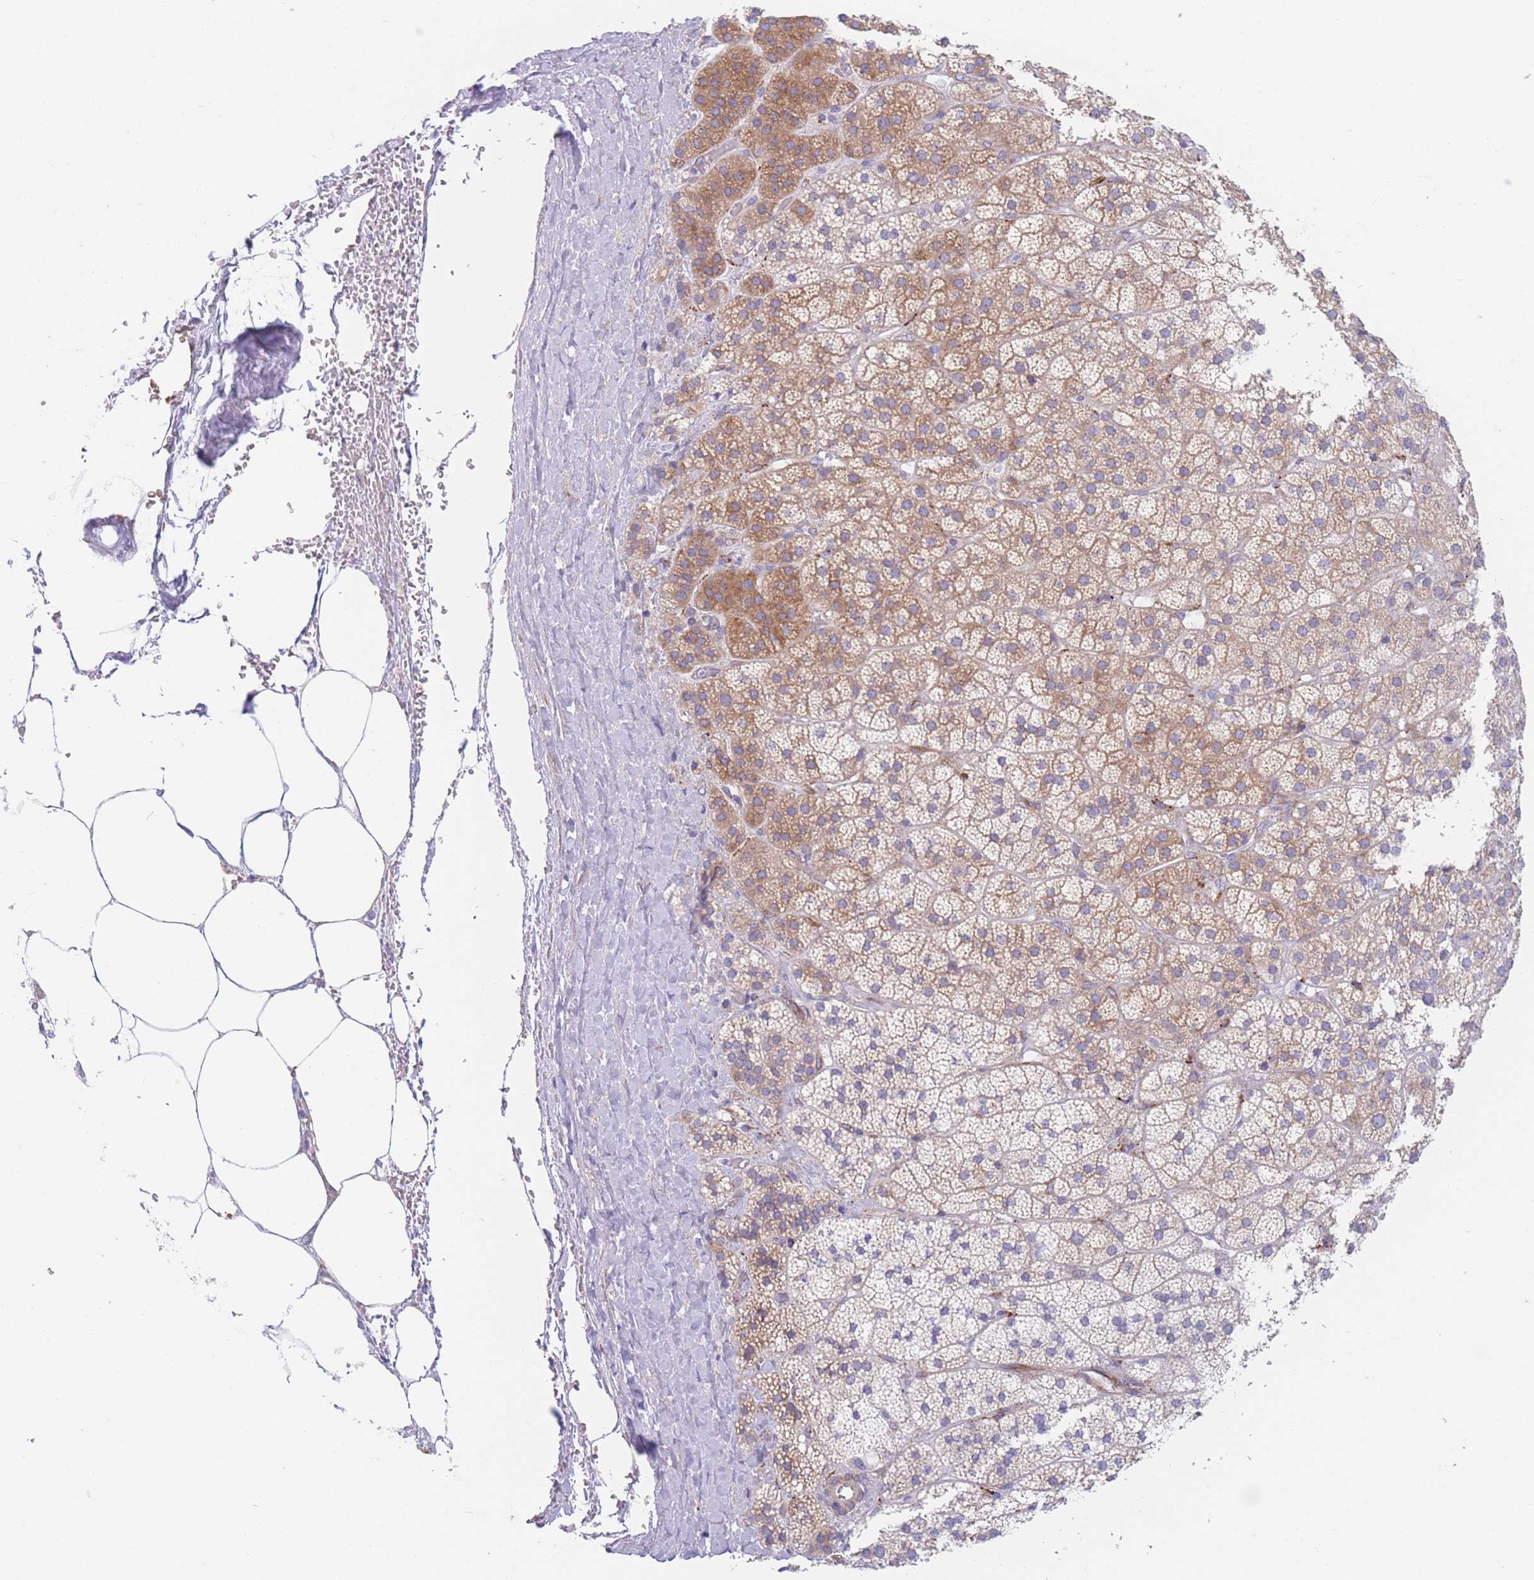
{"staining": {"intensity": "moderate", "quantity": "25%-75%", "location": "cytoplasmic/membranous"}, "tissue": "adrenal gland", "cell_type": "Glandular cells", "image_type": "normal", "snomed": [{"axis": "morphology", "description": "Normal tissue, NOS"}, {"axis": "topography", "description": "Adrenal gland"}], "caption": "Brown immunohistochemical staining in benign human adrenal gland demonstrates moderate cytoplasmic/membranous staining in approximately 25%-75% of glandular cells. Immunohistochemistry (ihc) stains the protein in brown and the nuclei are stained blue.", "gene": "AK9", "patient": {"sex": "female", "age": 70}}